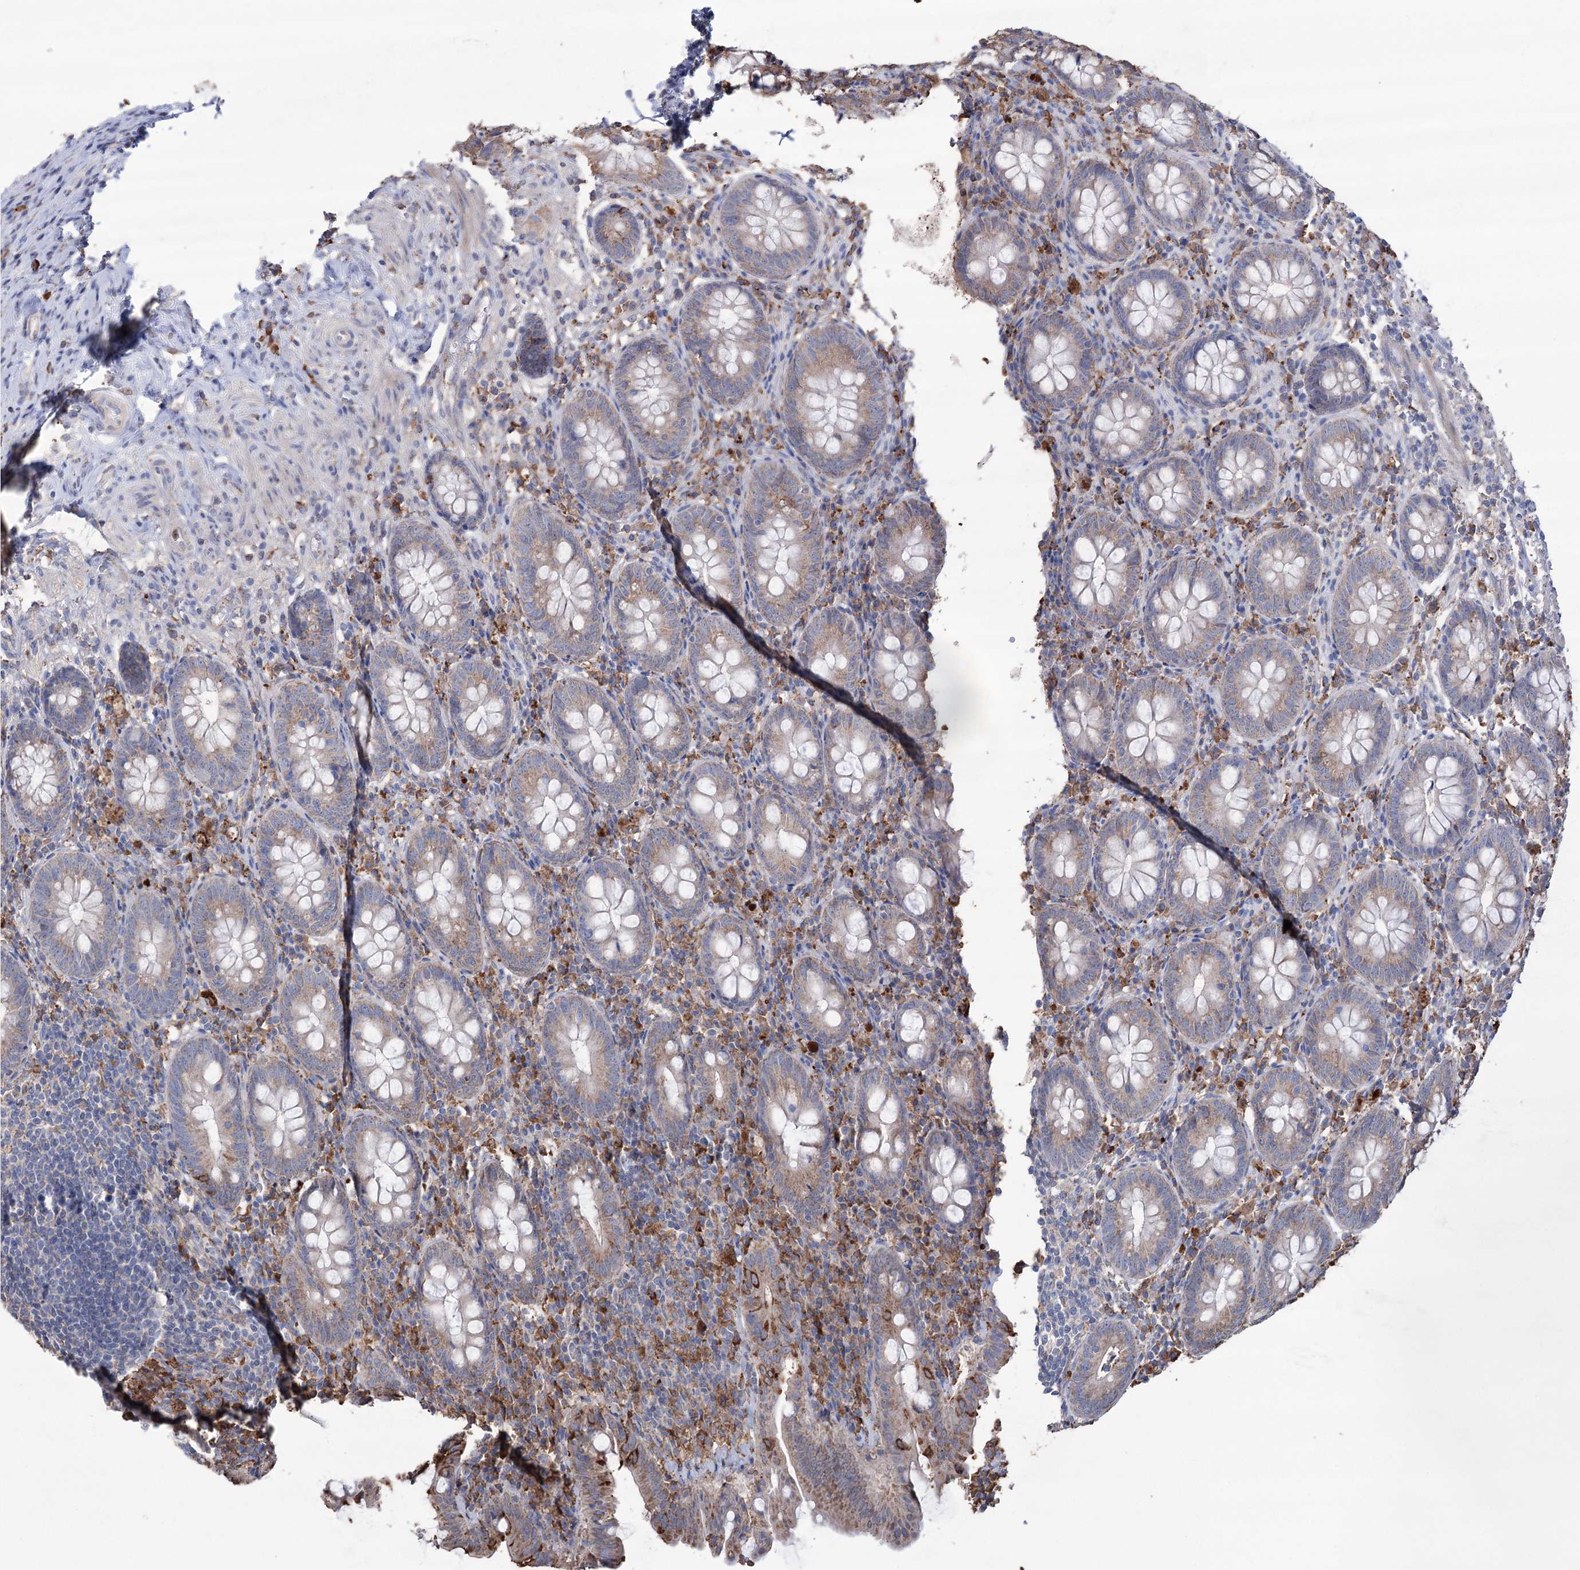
{"staining": {"intensity": "moderate", "quantity": ">75%", "location": "cytoplasmic/membranous"}, "tissue": "appendix", "cell_type": "Glandular cells", "image_type": "normal", "snomed": [{"axis": "morphology", "description": "Normal tissue, NOS"}, {"axis": "topography", "description": "Appendix"}], "caption": "Protein positivity by immunohistochemistry (IHC) shows moderate cytoplasmic/membranous expression in approximately >75% of glandular cells in benign appendix. (IHC, brightfield microscopy, high magnification).", "gene": "TRIM71", "patient": {"sex": "female", "age": 54}}